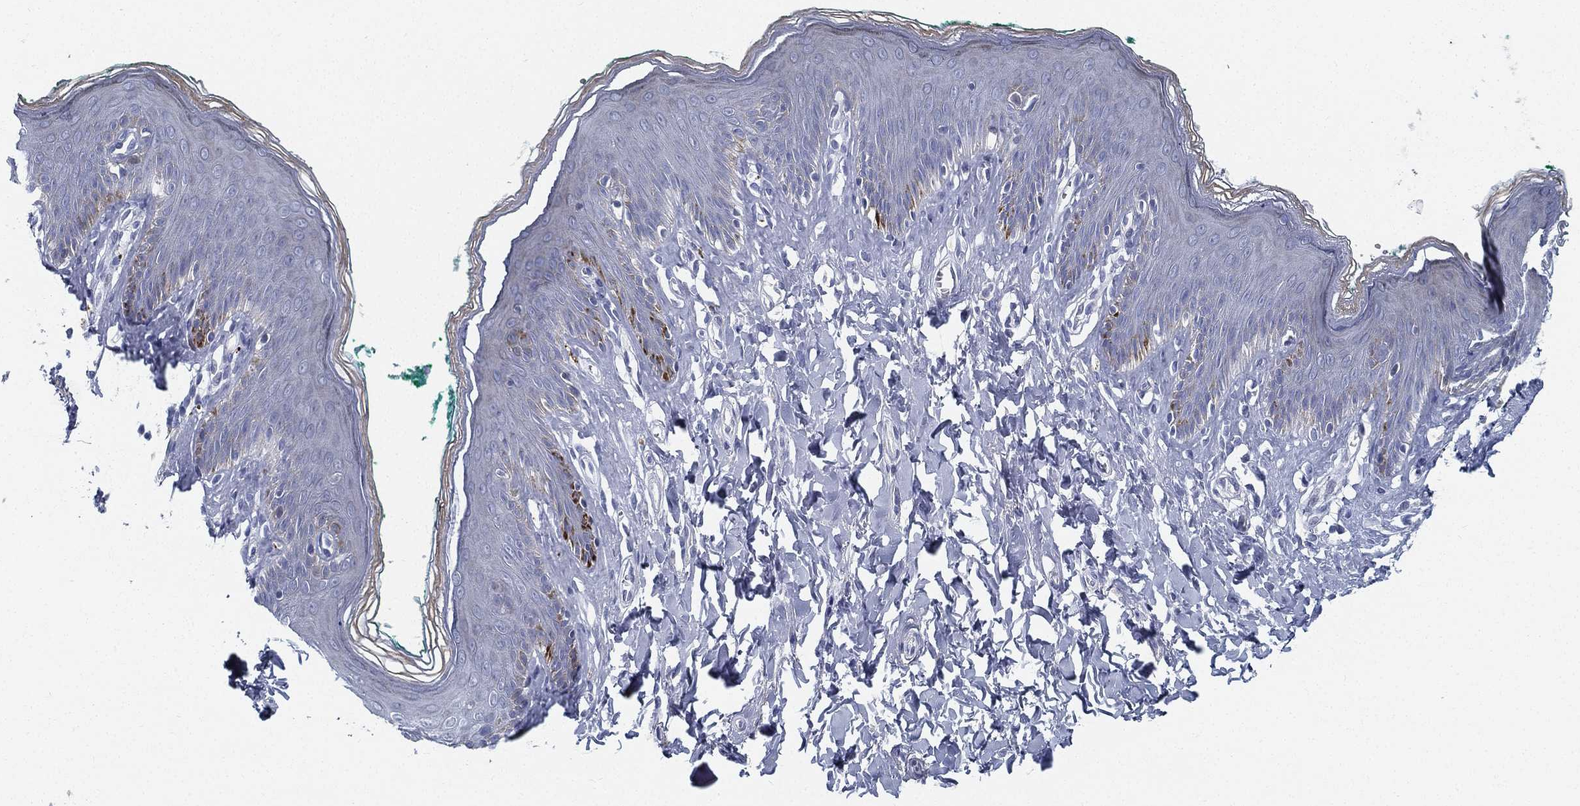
{"staining": {"intensity": "negative", "quantity": "none", "location": "none"}, "tissue": "skin", "cell_type": "Epidermal cells", "image_type": "normal", "snomed": [{"axis": "morphology", "description": "Normal tissue, NOS"}, {"axis": "topography", "description": "Vulva"}], "caption": "Image shows no protein positivity in epidermal cells of unremarkable skin. (Brightfield microscopy of DAB (3,3'-diaminobenzidine) immunohistochemistry at high magnification).", "gene": "SPPL2C", "patient": {"sex": "female", "age": 66}}